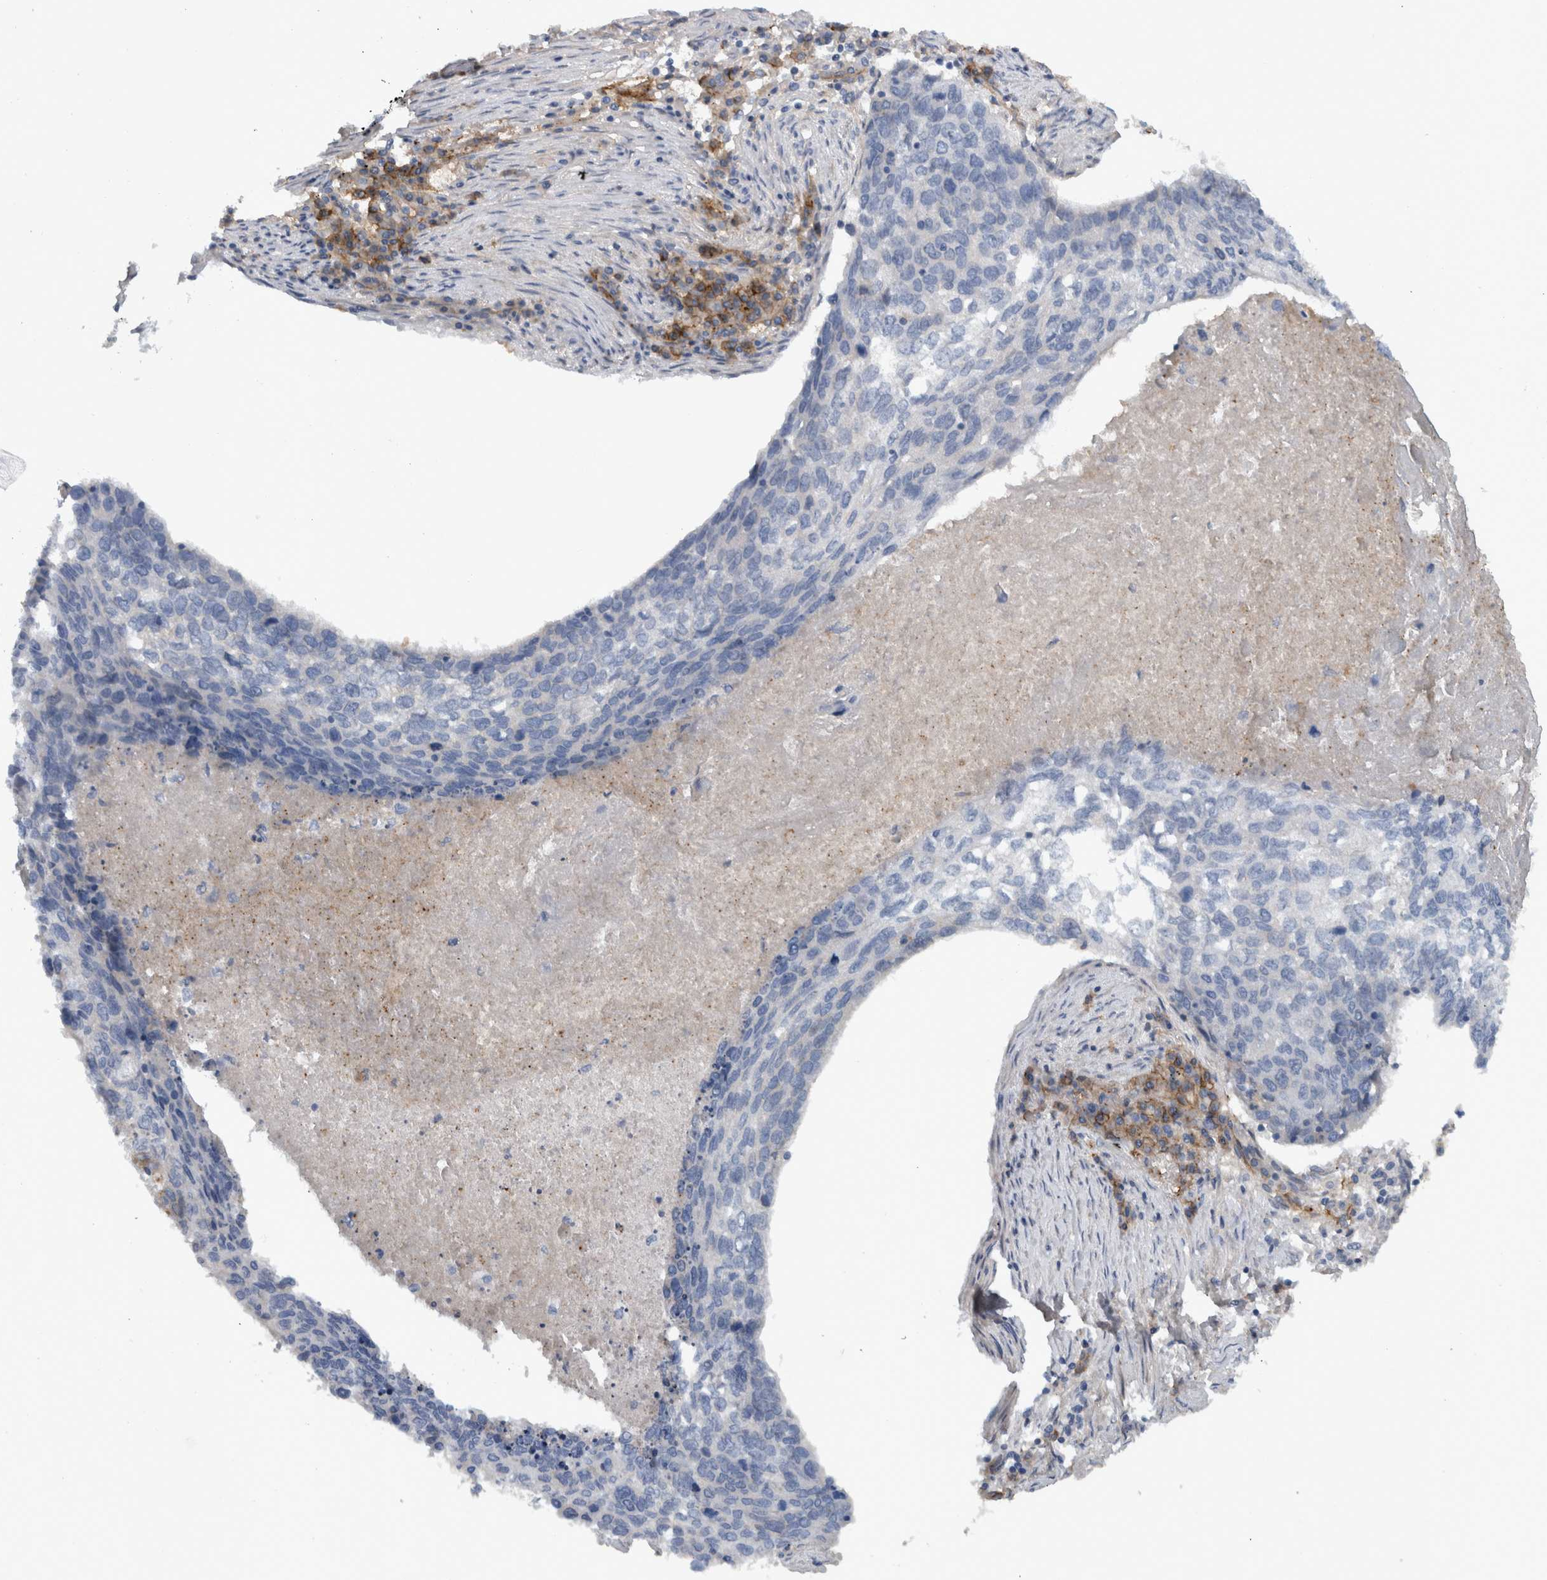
{"staining": {"intensity": "negative", "quantity": "none", "location": "none"}, "tissue": "lung cancer", "cell_type": "Tumor cells", "image_type": "cancer", "snomed": [{"axis": "morphology", "description": "Squamous cell carcinoma, NOS"}, {"axis": "topography", "description": "Lung"}], "caption": "DAB (3,3'-diaminobenzidine) immunohistochemical staining of lung cancer reveals no significant staining in tumor cells. (Immunohistochemistry (ihc), brightfield microscopy, high magnification).", "gene": "CD59", "patient": {"sex": "female", "age": 63}}